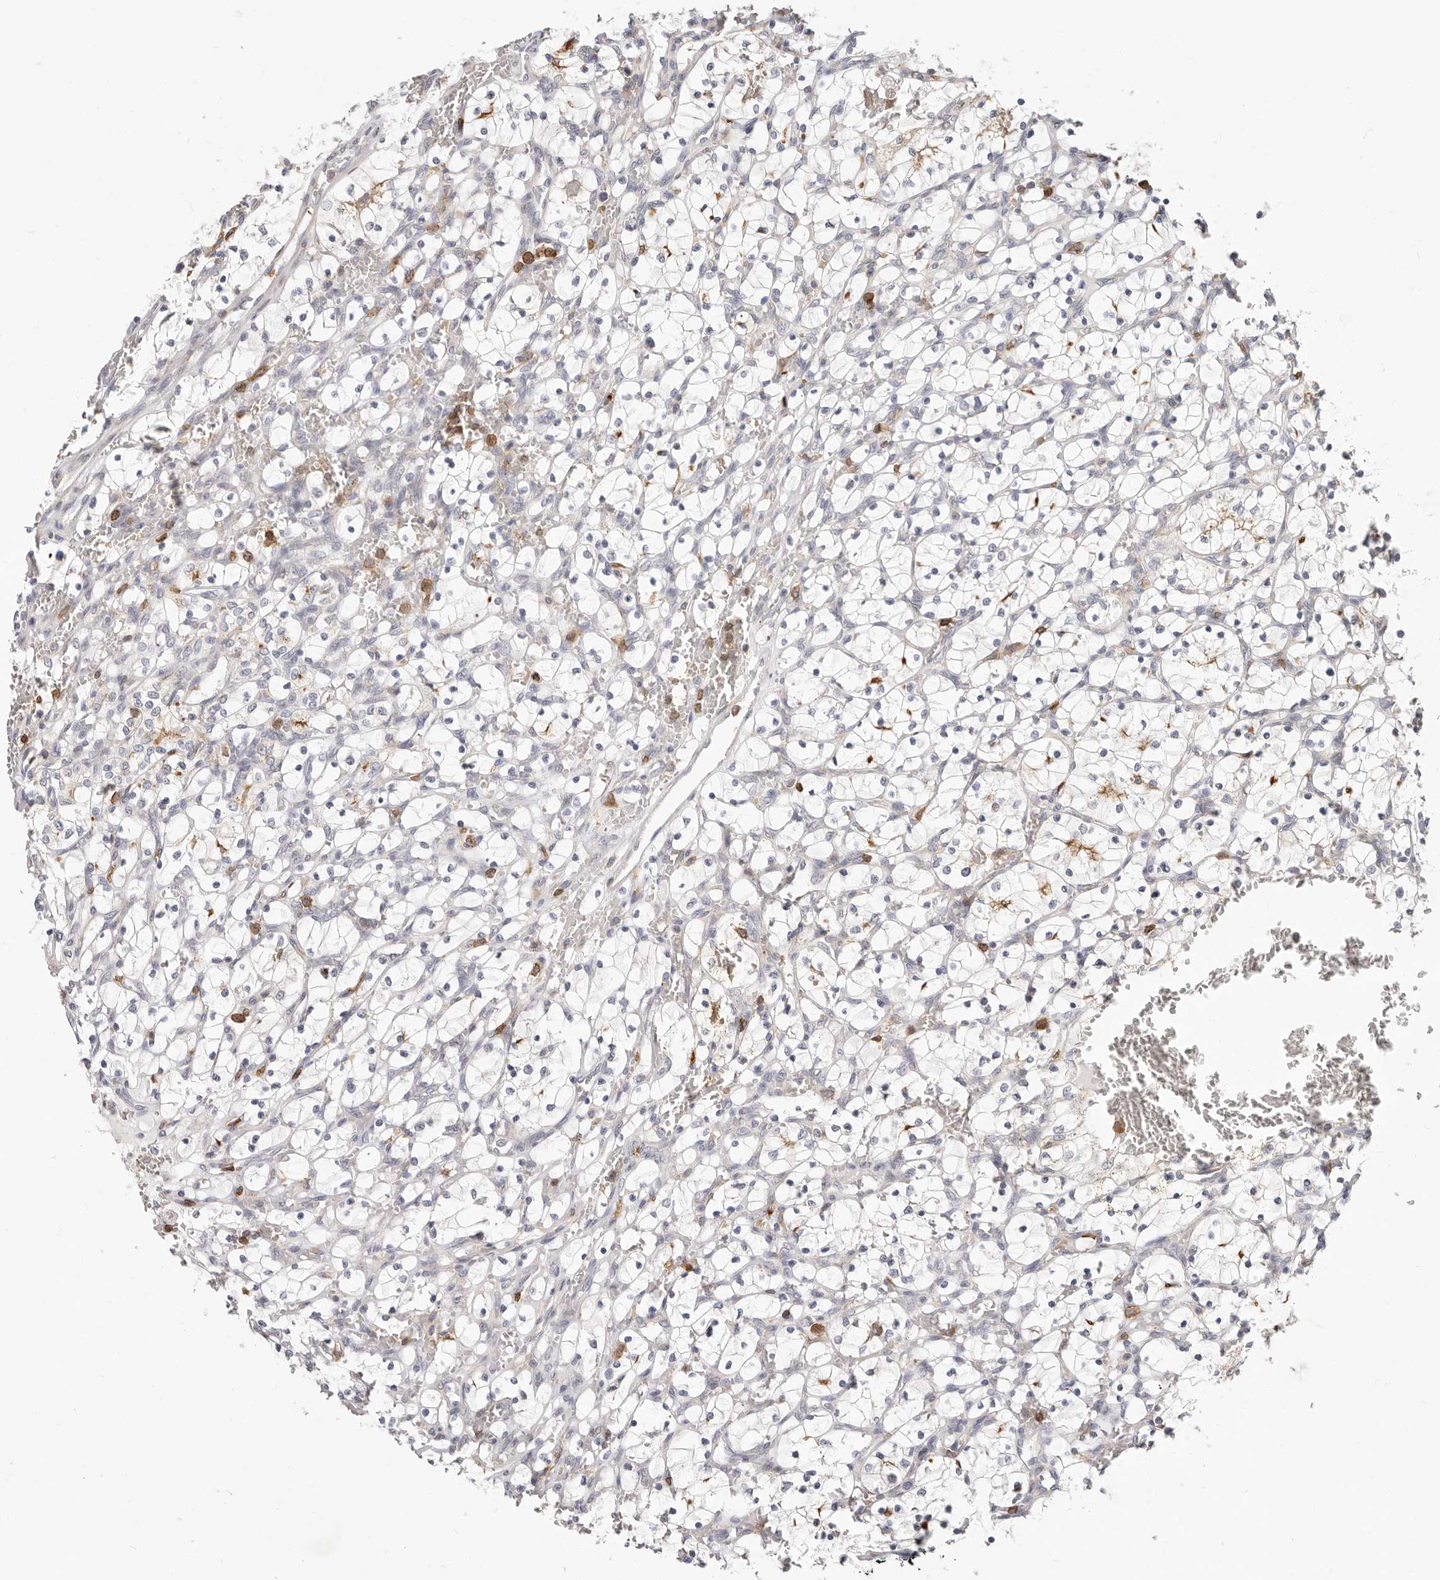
{"staining": {"intensity": "negative", "quantity": "none", "location": "none"}, "tissue": "renal cancer", "cell_type": "Tumor cells", "image_type": "cancer", "snomed": [{"axis": "morphology", "description": "Adenocarcinoma, NOS"}, {"axis": "topography", "description": "Kidney"}], "caption": "IHC histopathology image of neoplastic tissue: renal adenocarcinoma stained with DAB displays no significant protein expression in tumor cells. (DAB (3,3'-diaminobenzidine) immunohistochemistry (IHC) with hematoxylin counter stain).", "gene": "TMEM63B", "patient": {"sex": "female", "age": 69}}